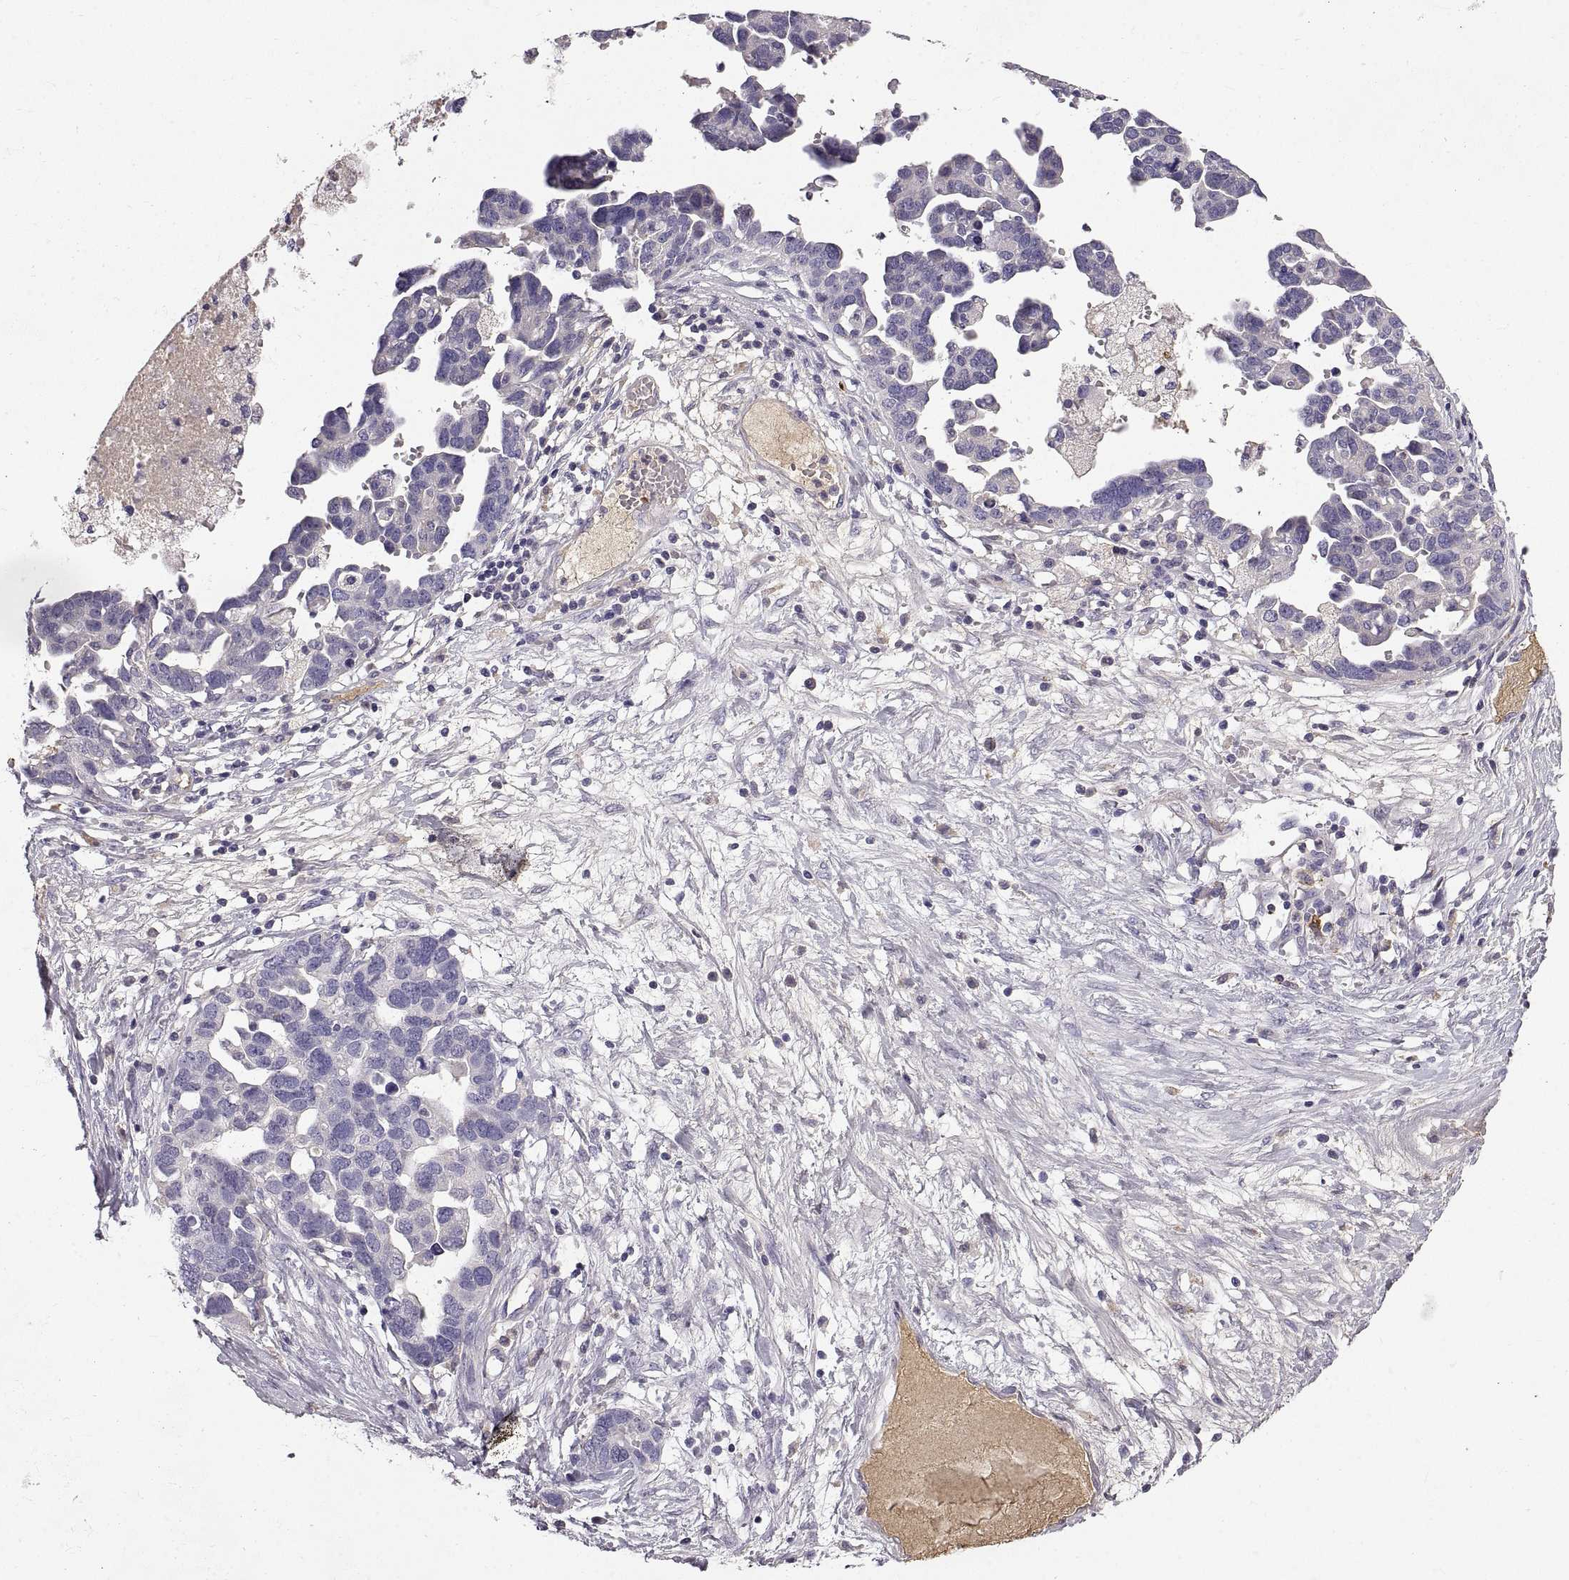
{"staining": {"intensity": "negative", "quantity": "none", "location": "none"}, "tissue": "ovarian cancer", "cell_type": "Tumor cells", "image_type": "cancer", "snomed": [{"axis": "morphology", "description": "Cystadenocarcinoma, serous, NOS"}, {"axis": "topography", "description": "Ovary"}], "caption": "Protein analysis of serous cystadenocarcinoma (ovarian) exhibits no significant expression in tumor cells.", "gene": "ADAM32", "patient": {"sex": "female", "age": 54}}